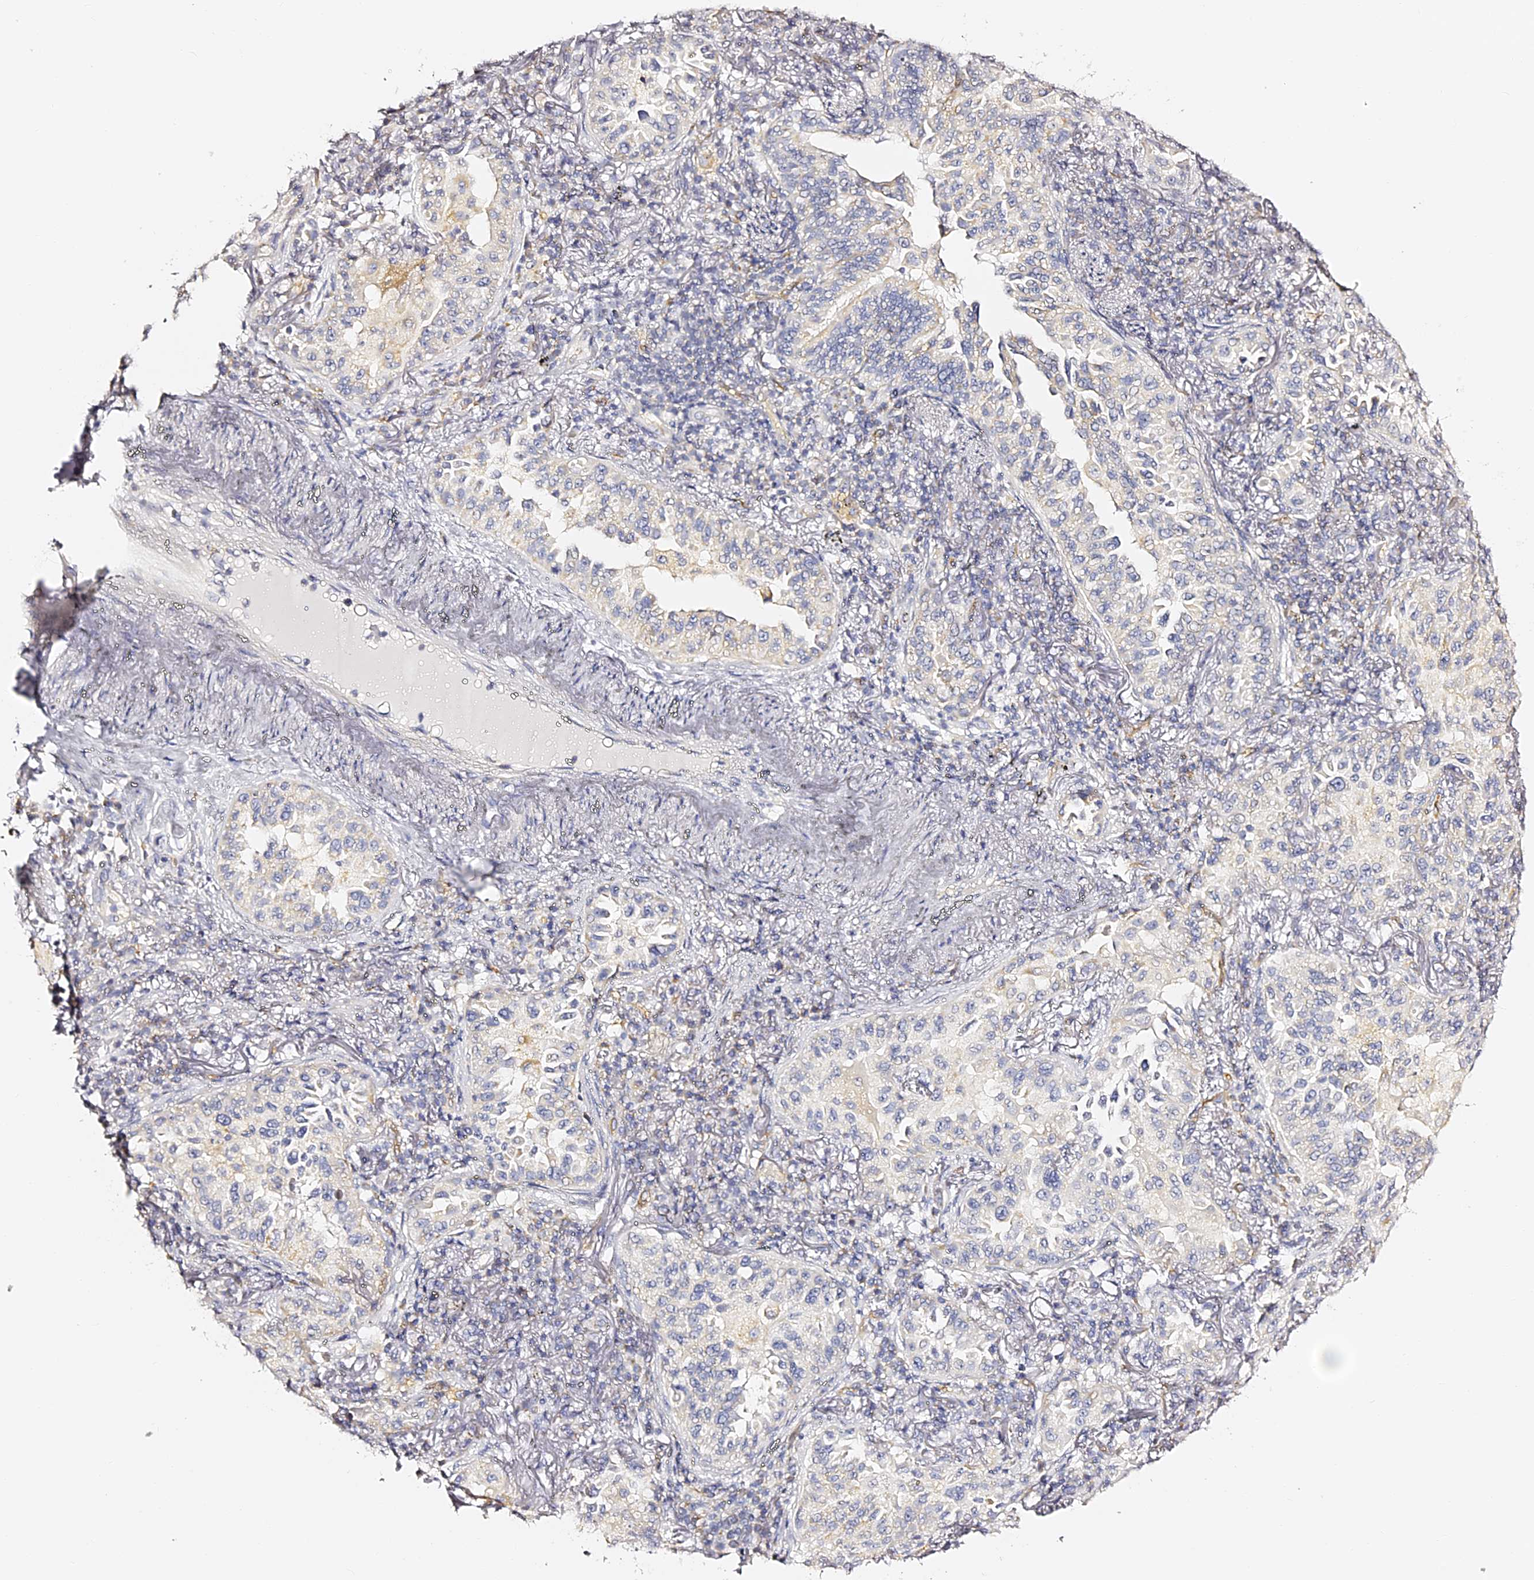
{"staining": {"intensity": "negative", "quantity": "none", "location": "none"}, "tissue": "lung cancer", "cell_type": "Tumor cells", "image_type": "cancer", "snomed": [{"axis": "morphology", "description": "Adenocarcinoma, NOS"}, {"axis": "topography", "description": "Lung"}], "caption": "IHC image of neoplastic tissue: human lung cancer (adenocarcinoma) stained with DAB demonstrates no significant protein positivity in tumor cells.", "gene": "SLC1A3", "patient": {"sex": "female", "age": 69}}